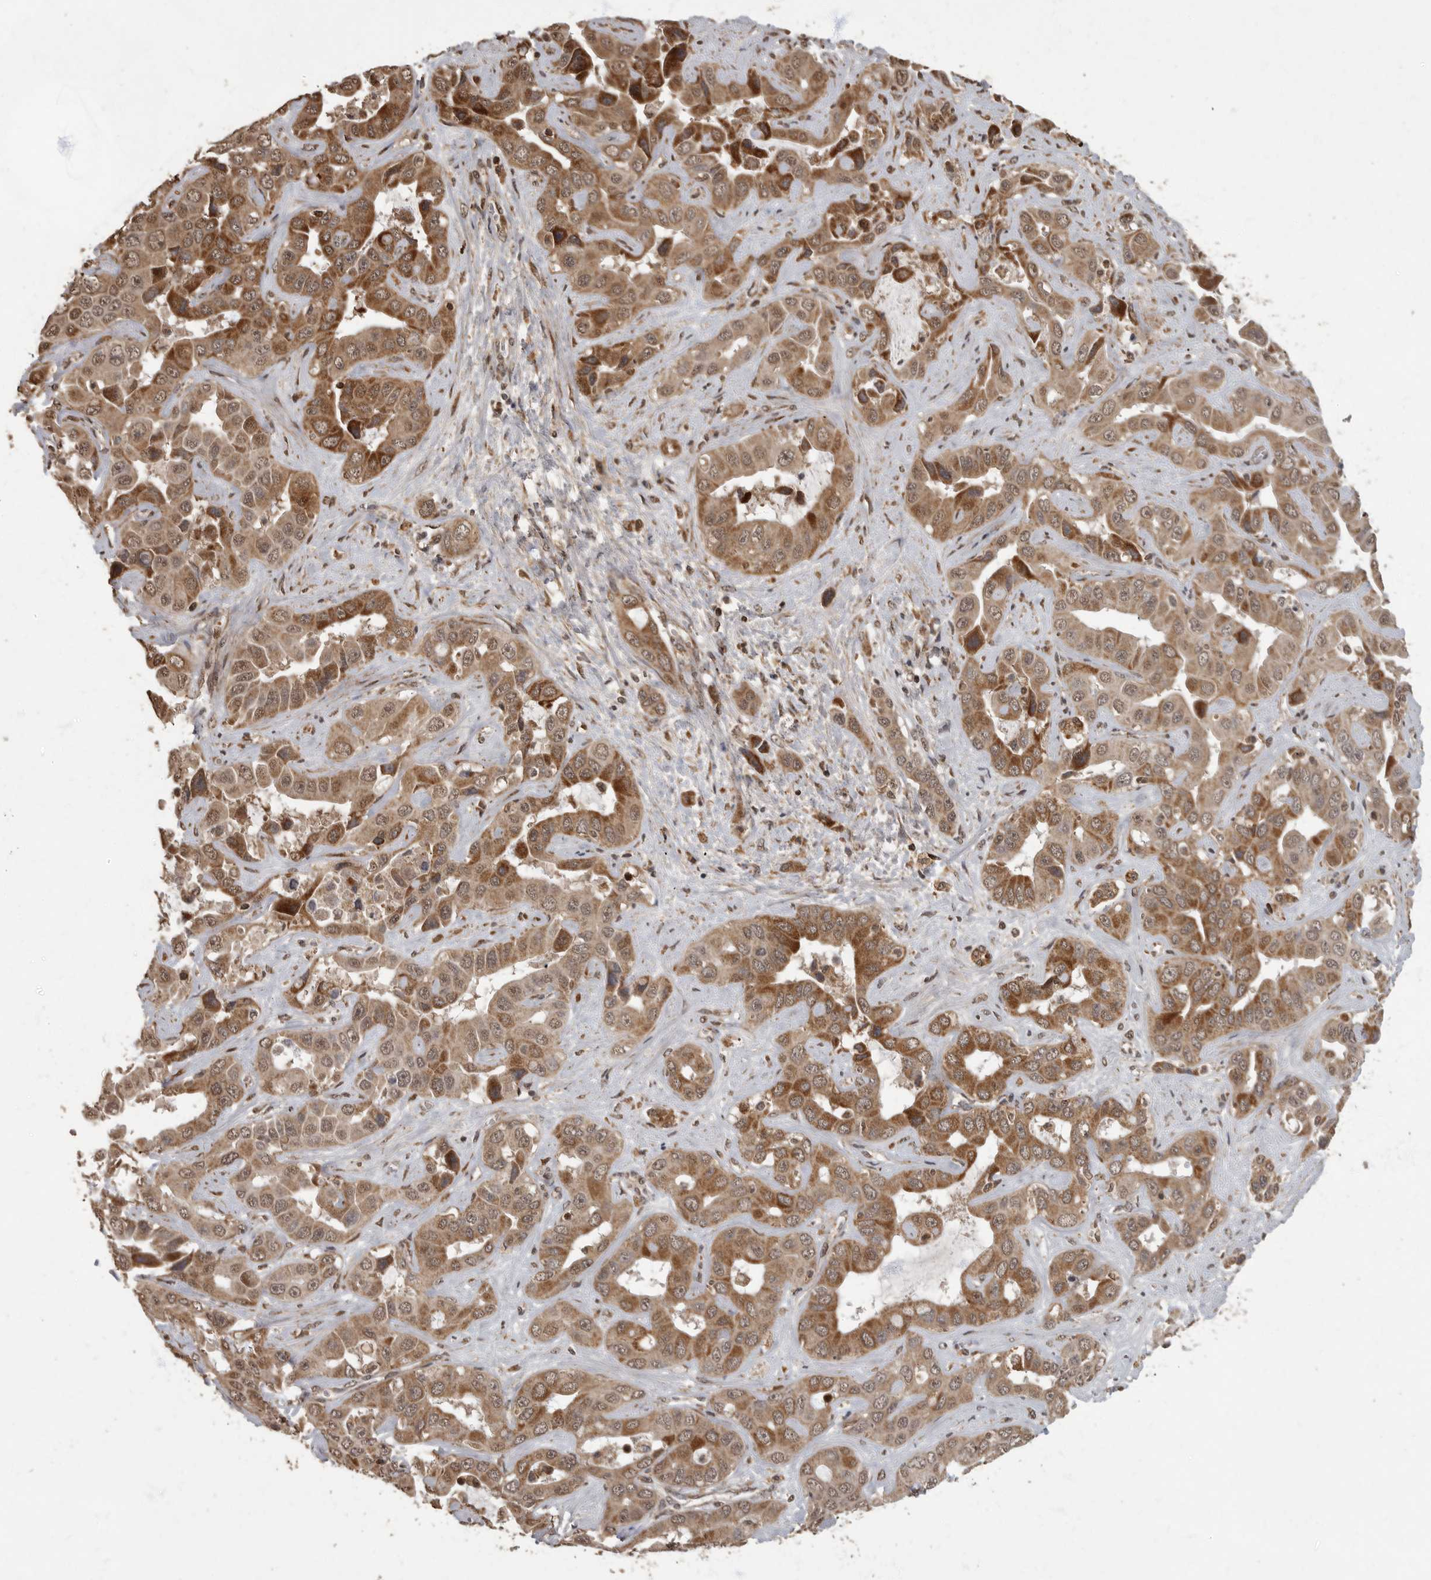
{"staining": {"intensity": "moderate", "quantity": ">75%", "location": "cytoplasmic/membranous"}, "tissue": "liver cancer", "cell_type": "Tumor cells", "image_type": "cancer", "snomed": [{"axis": "morphology", "description": "Cholangiocarcinoma"}, {"axis": "topography", "description": "Liver"}], "caption": "Liver cholangiocarcinoma stained for a protein demonstrates moderate cytoplasmic/membranous positivity in tumor cells. (IHC, brightfield microscopy, high magnification).", "gene": "MAFG", "patient": {"sex": "female", "age": 52}}